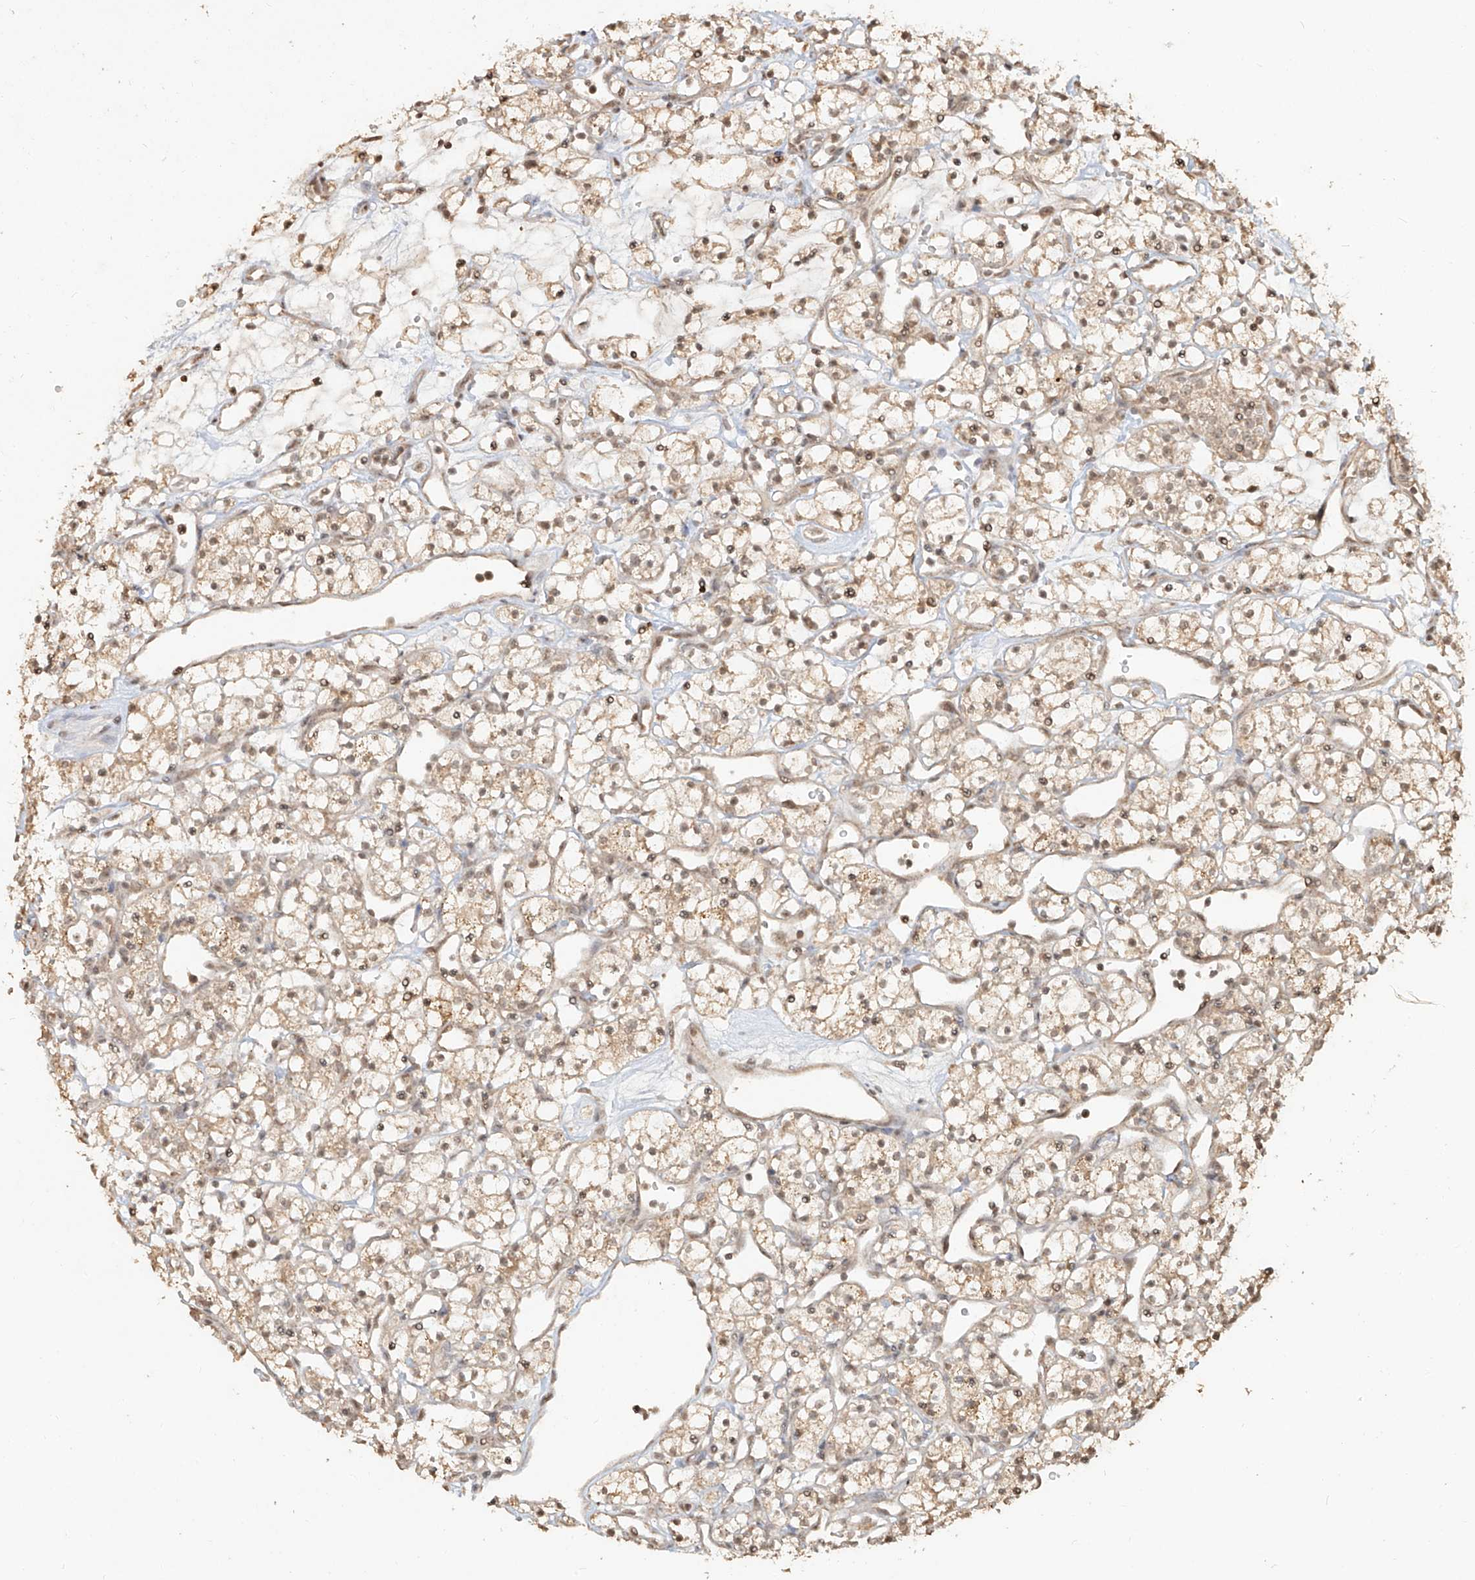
{"staining": {"intensity": "moderate", "quantity": ">75%", "location": "cytoplasmic/membranous,nuclear"}, "tissue": "renal cancer", "cell_type": "Tumor cells", "image_type": "cancer", "snomed": [{"axis": "morphology", "description": "Adenocarcinoma, NOS"}, {"axis": "topography", "description": "Kidney"}], "caption": "Approximately >75% of tumor cells in human renal cancer (adenocarcinoma) display moderate cytoplasmic/membranous and nuclear protein positivity as visualized by brown immunohistochemical staining.", "gene": "UBE2K", "patient": {"sex": "female", "age": 60}}